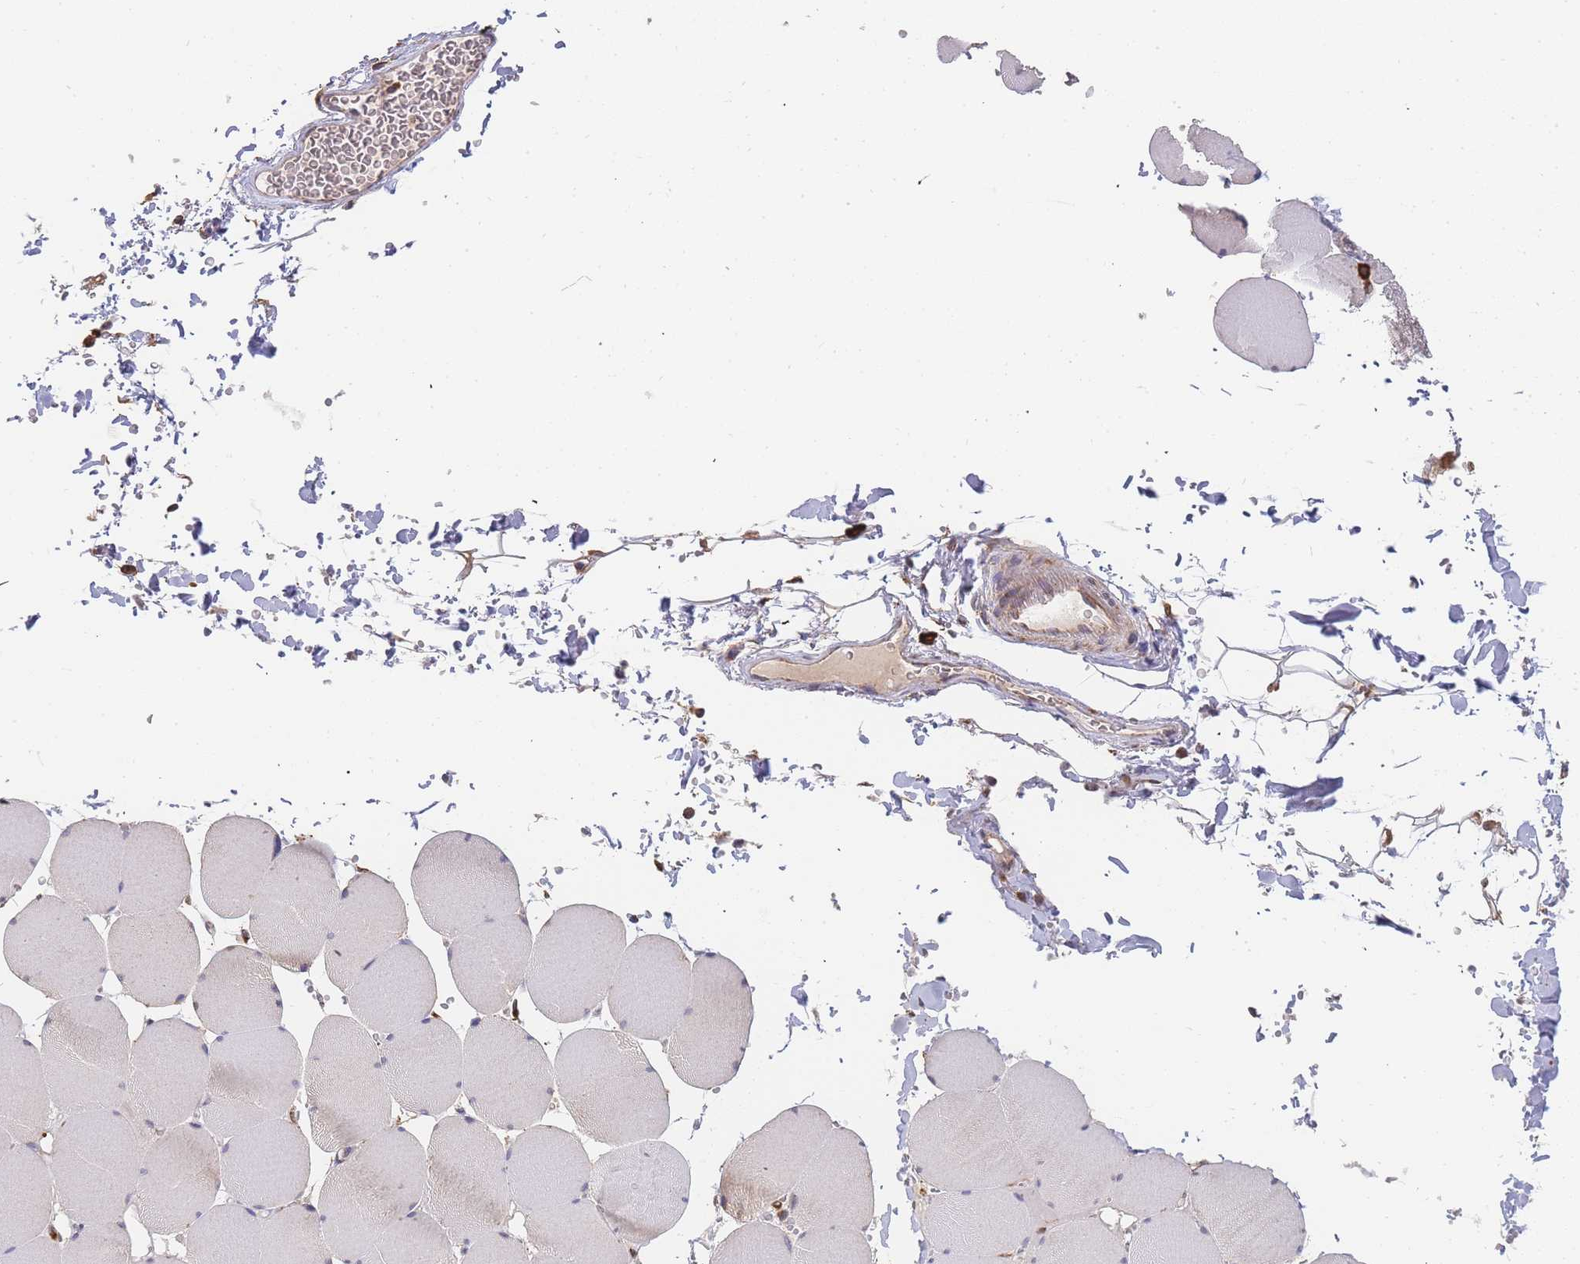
{"staining": {"intensity": "moderate", "quantity": "<25%", "location": "cytoplasmic/membranous"}, "tissue": "skeletal muscle", "cell_type": "Myocytes", "image_type": "normal", "snomed": [{"axis": "morphology", "description": "Normal tissue, NOS"}, {"axis": "topography", "description": "Skeletal muscle"}, {"axis": "topography", "description": "Head-Neck"}], "caption": "This micrograph demonstrates IHC staining of unremarkable human skeletal muscle, with low moderate cytoplasmic/membranous expression in approximately <25% of myocytes.", "gene": "ADCY9", "patient": {"sex": "male", "age": 66}}